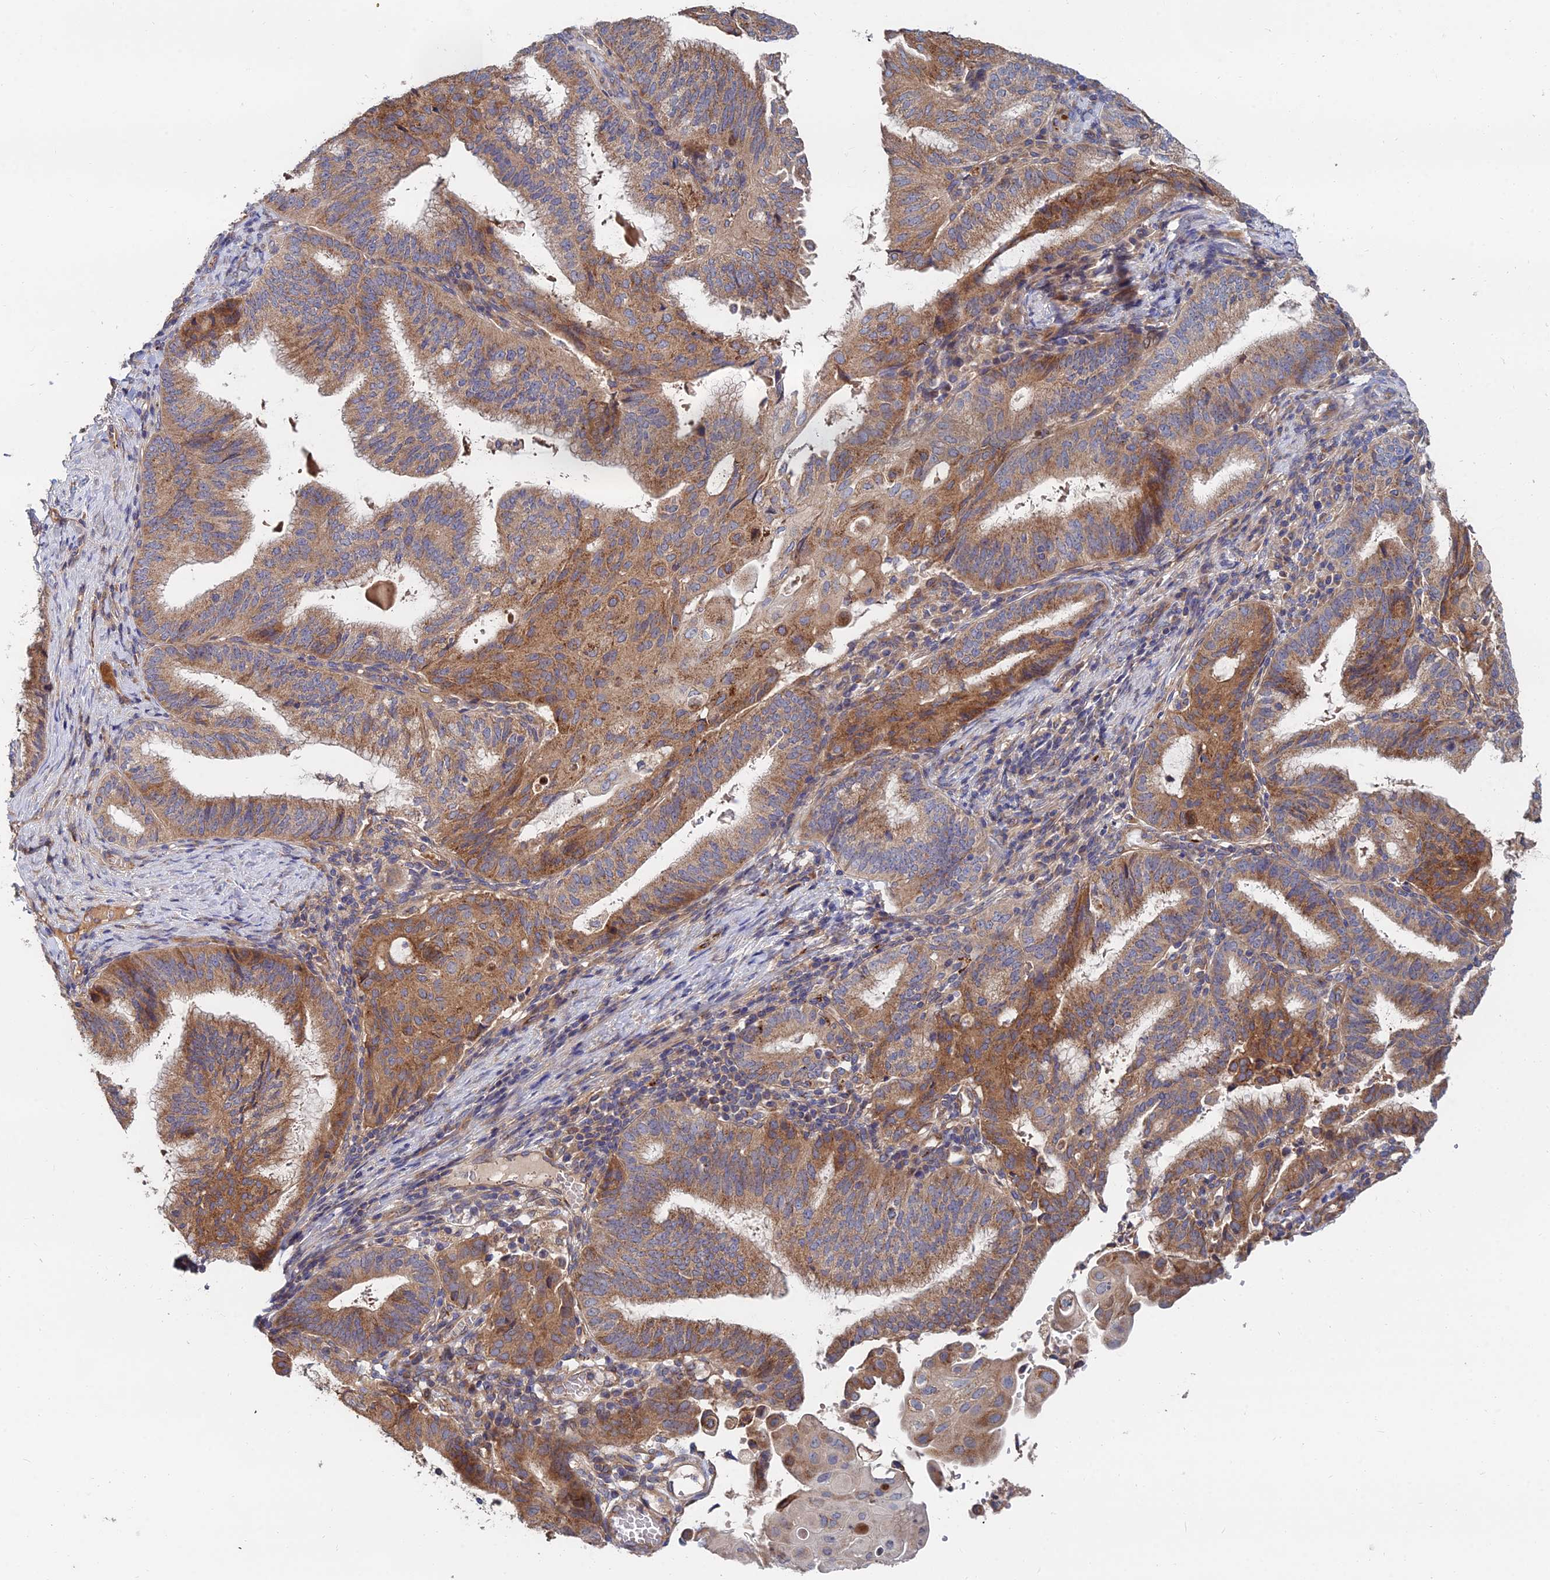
{"staining": {"intensity": "moderate", "quantity": ">75%", "location": "cytoplasmic/membranous"}, "tissue": "endometrial cancer", "cell_type": "Tumor cells", "image_type": "cancer", "snomed": [{"axis": "morphology", "description": "Adenocarcinoma, NOS"}, {"axis": "topography", "description": "Endometrium"}], "caption": "Human adenocarcinoma (endometrial) stained for a protein (brown) reveals moderate cytoplasmic/membranous positive positivity in approximately >75% of tumor cells.", "gene": "CCZ1", "patient": {"sex": "female", "age": 49}}